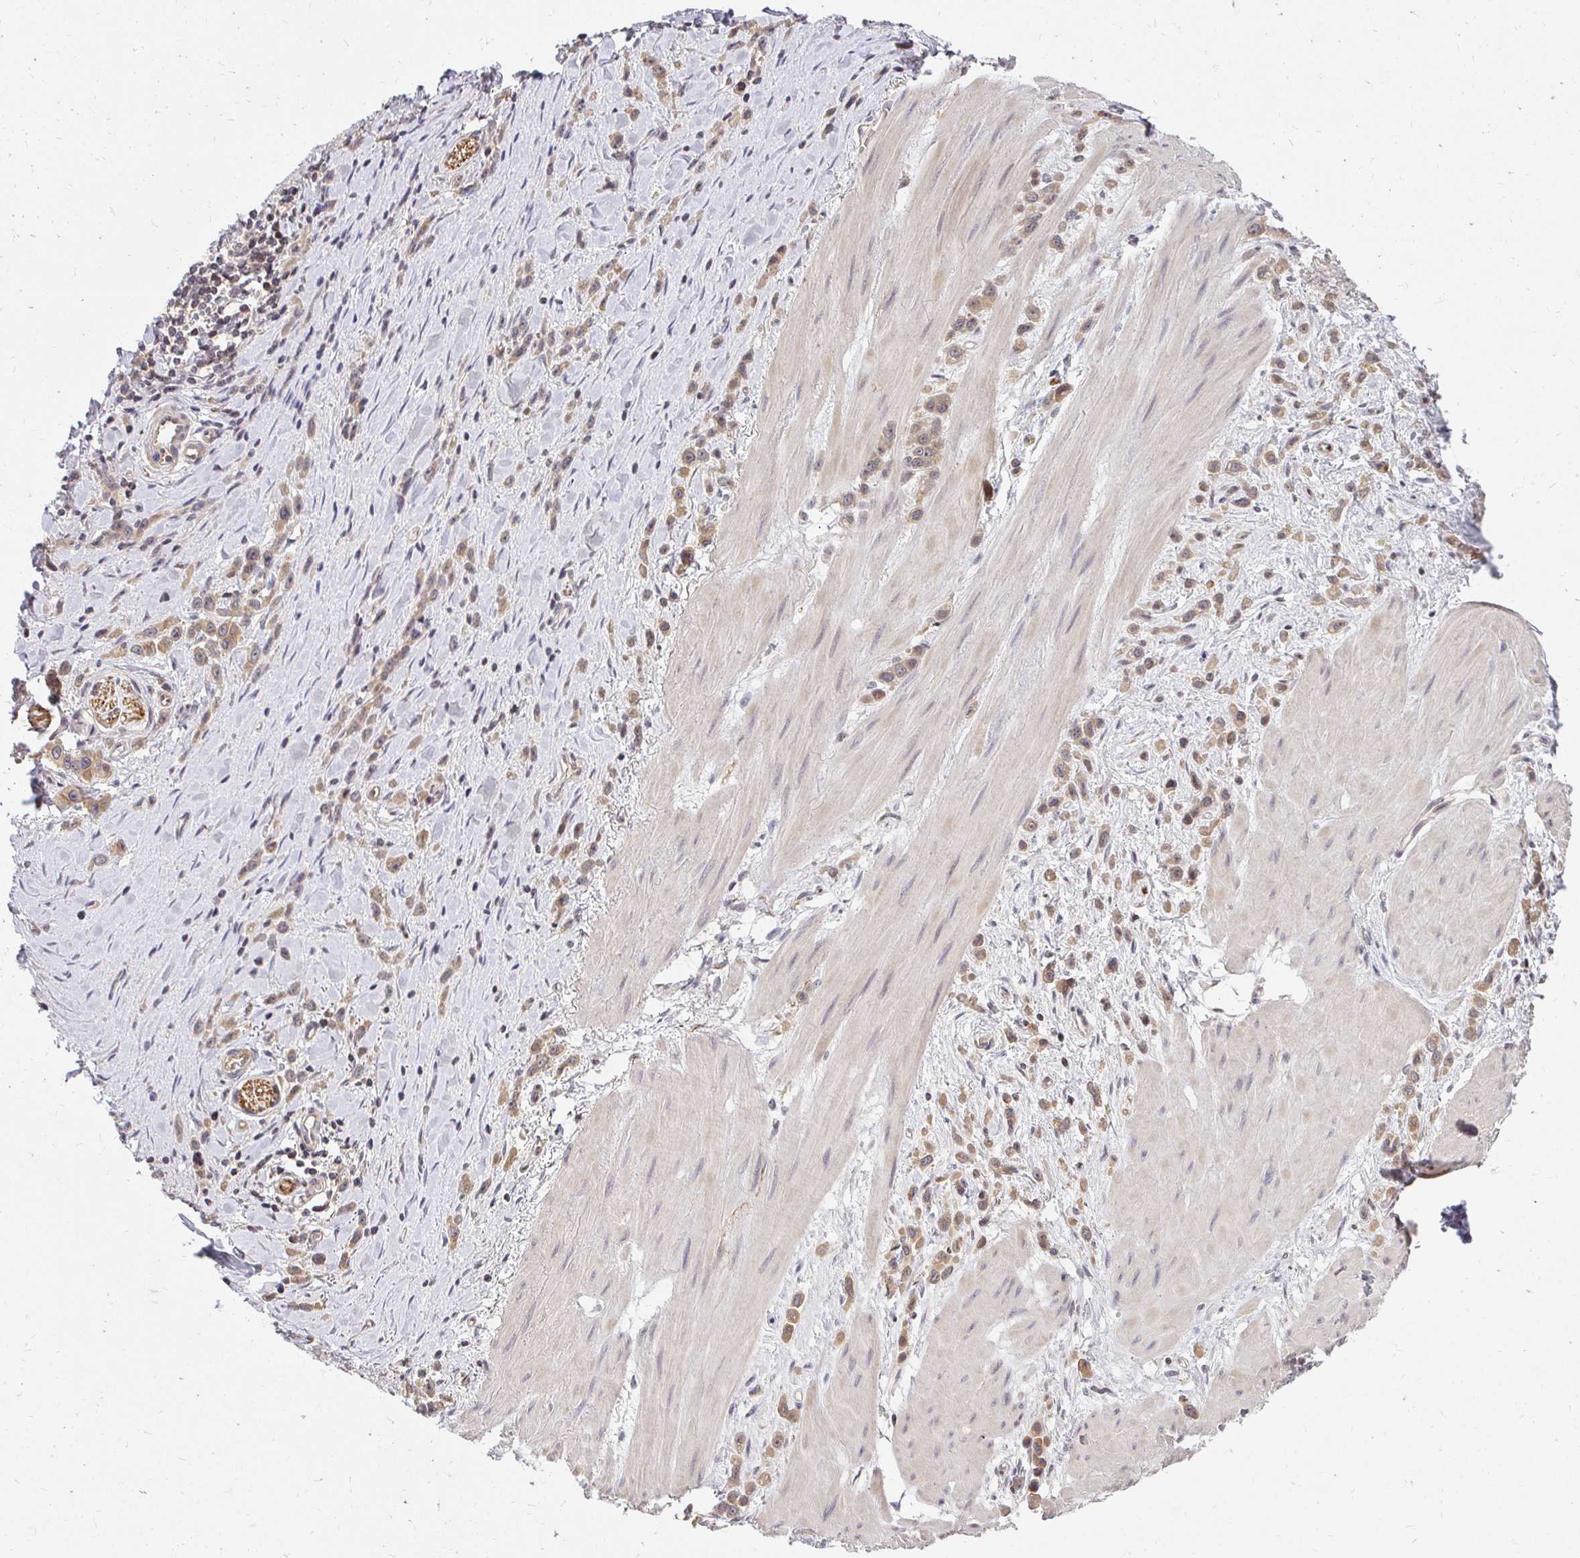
{"staining": {"intensity": "weak", "quantity": ">75%", "location": "cytoplasmic/membranous,nuclear"}, "tissue": "stomach cancer", "cell_type": "Tumor cells", "image_type": "cancer", "snomed": [{"axis": "morphology", "description": "Adenocarcinoma, NOS"}, {"axis": "topography", "description": "Stomach"}], "caption": "Adenocarcinoma (stomach) stained with a brown dye reveals weak cytoplasmic/membranous and nuclear positive staining in about >75% of tumor cells.", "gene": "ANK3", "patient": {"sex": "male", "age": 47}}